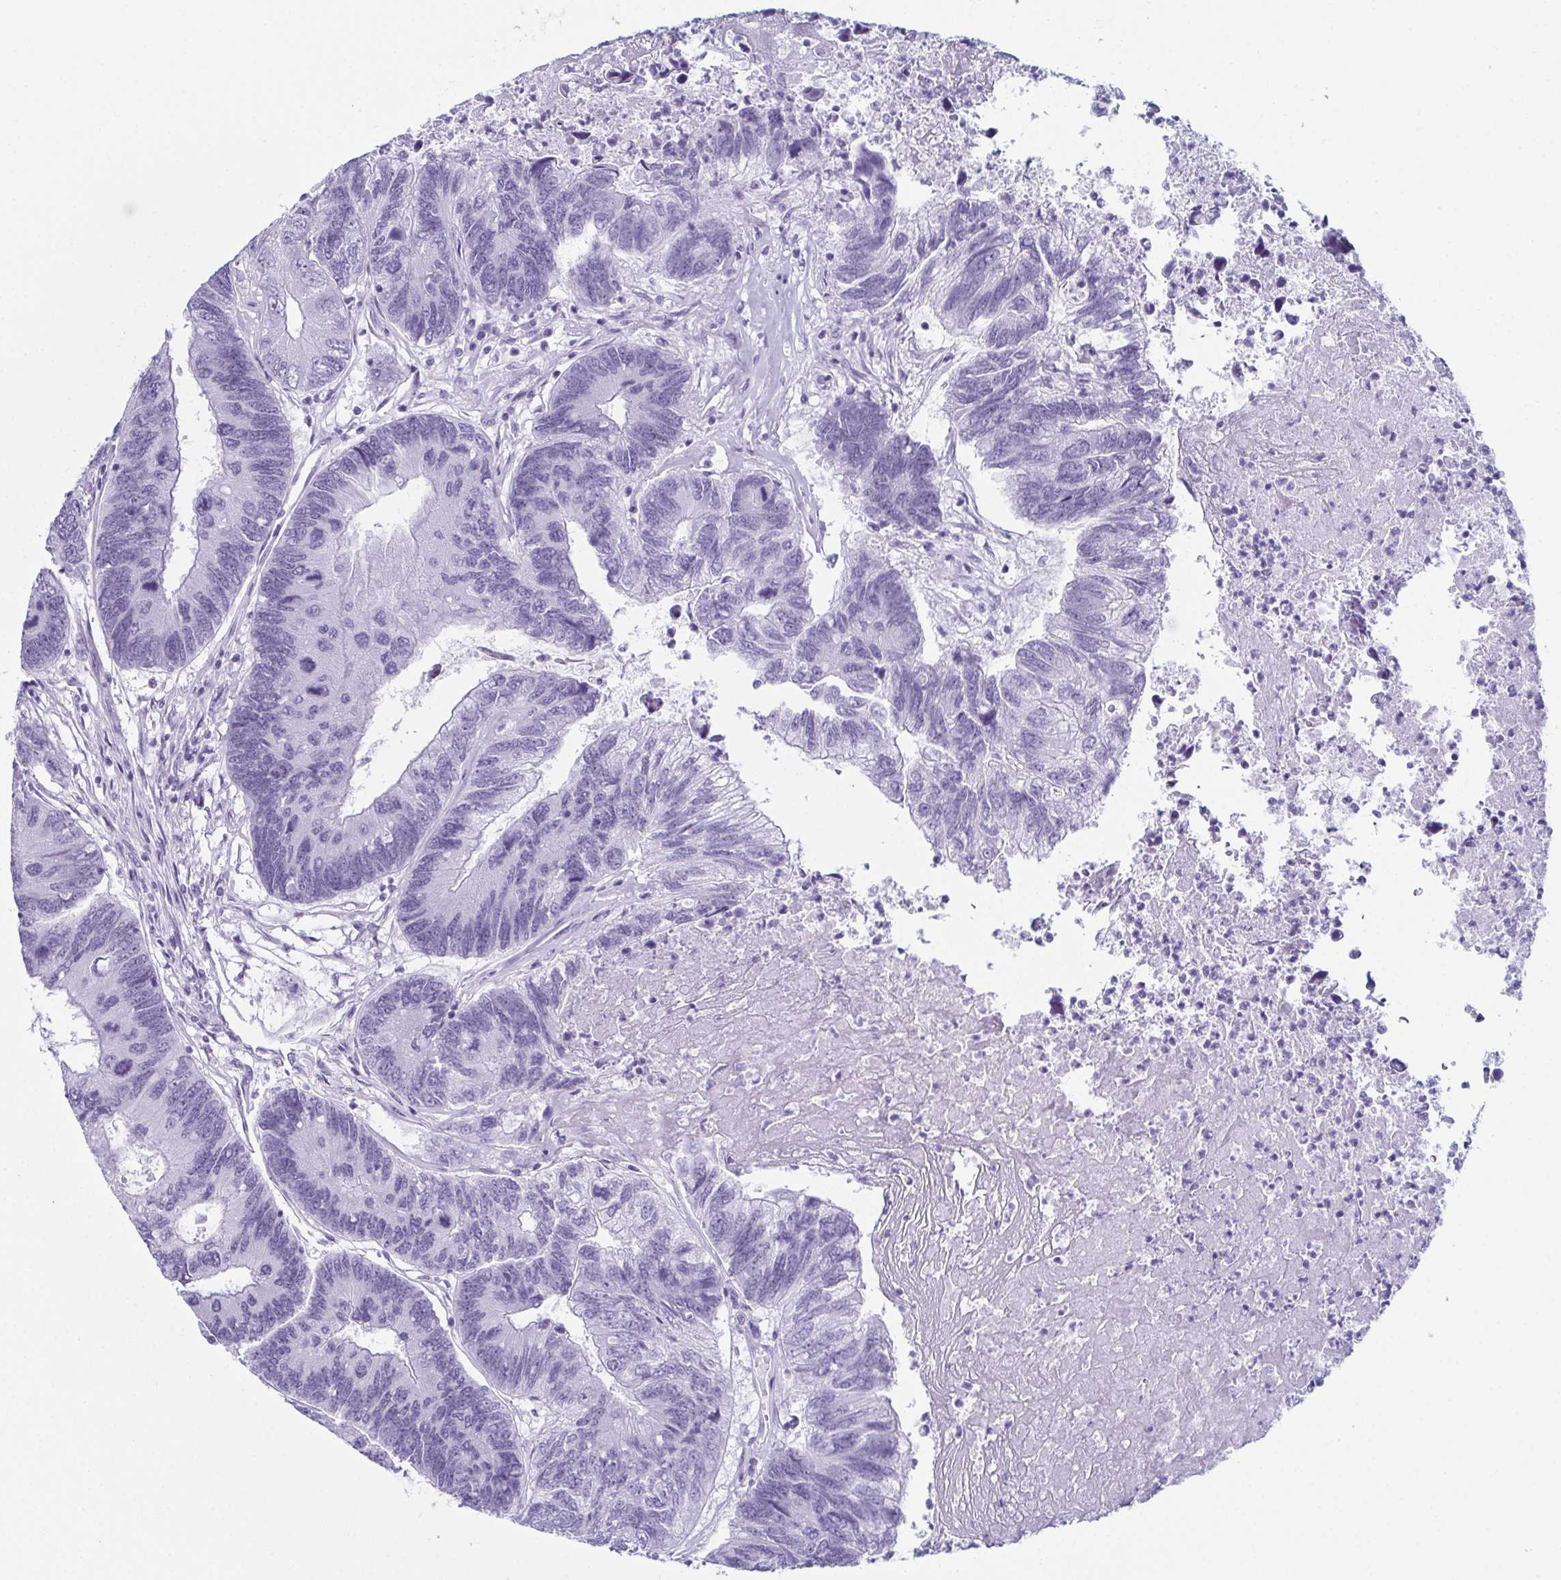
{"staining": {"intensity": "negative", "quantity": "none", "location": "none"}, "tissue": "colorectal cancer", "cell_type": "Tumor cells", "image_type": "cancer", "snomed": [{"axis": "morphology", "description": "Adenocarcinoma, NOS"}, {"axis": "topography", "description": "Colon"}], "caption": "An immunohistochemistry (IHC) micrograph of adenocarcinoma (colorectal) is shown. There is no staining in tumor cells of adenocarcinoma (colorectal).", "gene": "ENKUR", "patient": {"sex": "female", "age": 67}}